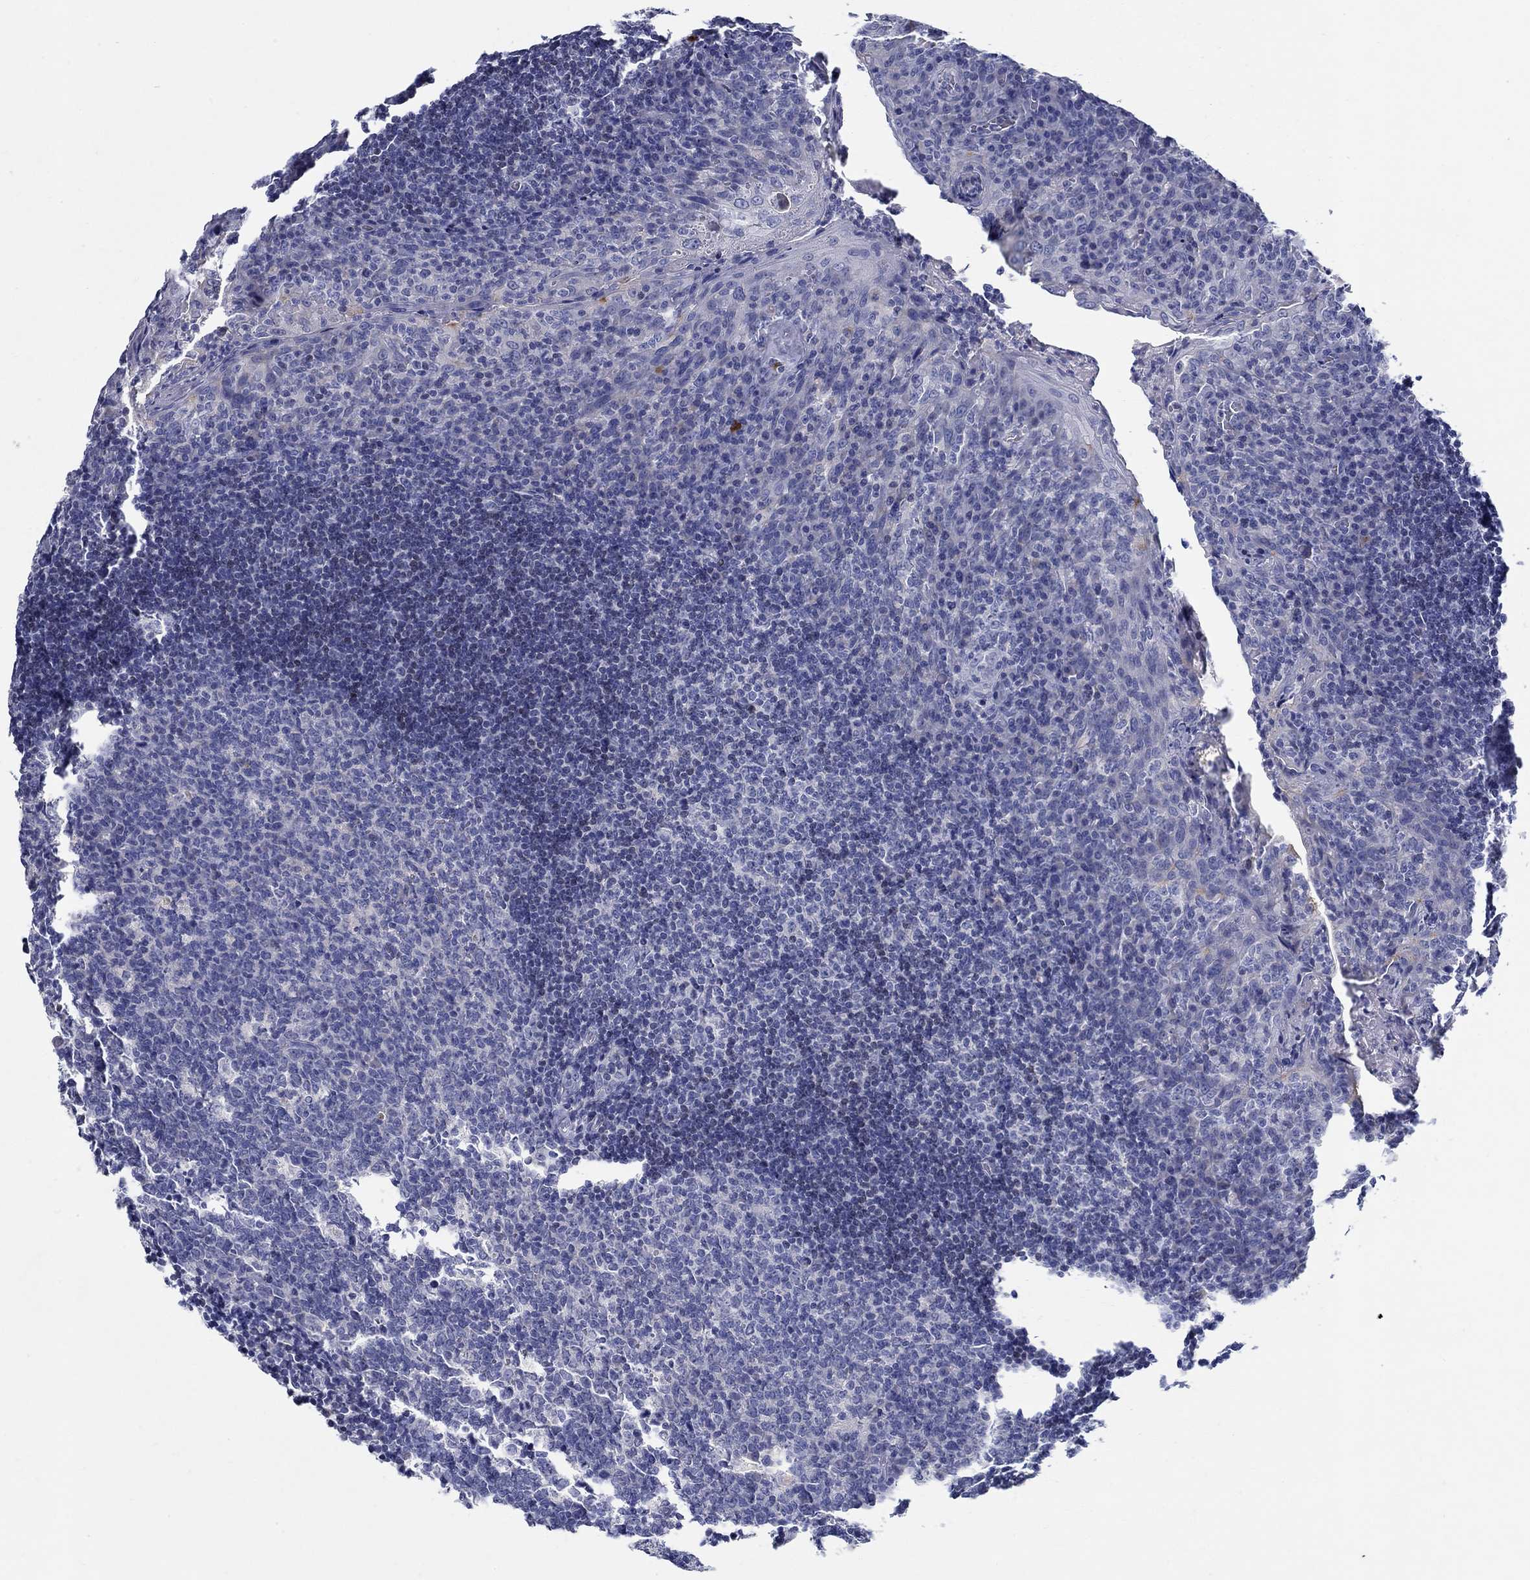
{"staining": {"intensity": "negative", "quantity": "none", "location": "none"}, "tissue": "tonsil", "cell_type": "Germinal center cells", "image_type": "normal", "snomed": [{"axis": "morphology", "description": "Normal tissue, NOS"}, {"axis": "topography", "description": "Tonsil"}], "caption": "This is an immunohistochemistry histopathology image of unremarkable human tonsil. There is no expression in germinal center cells.", "gene": "CRYGA", "patient": {"sex": "male", "age": 17}}